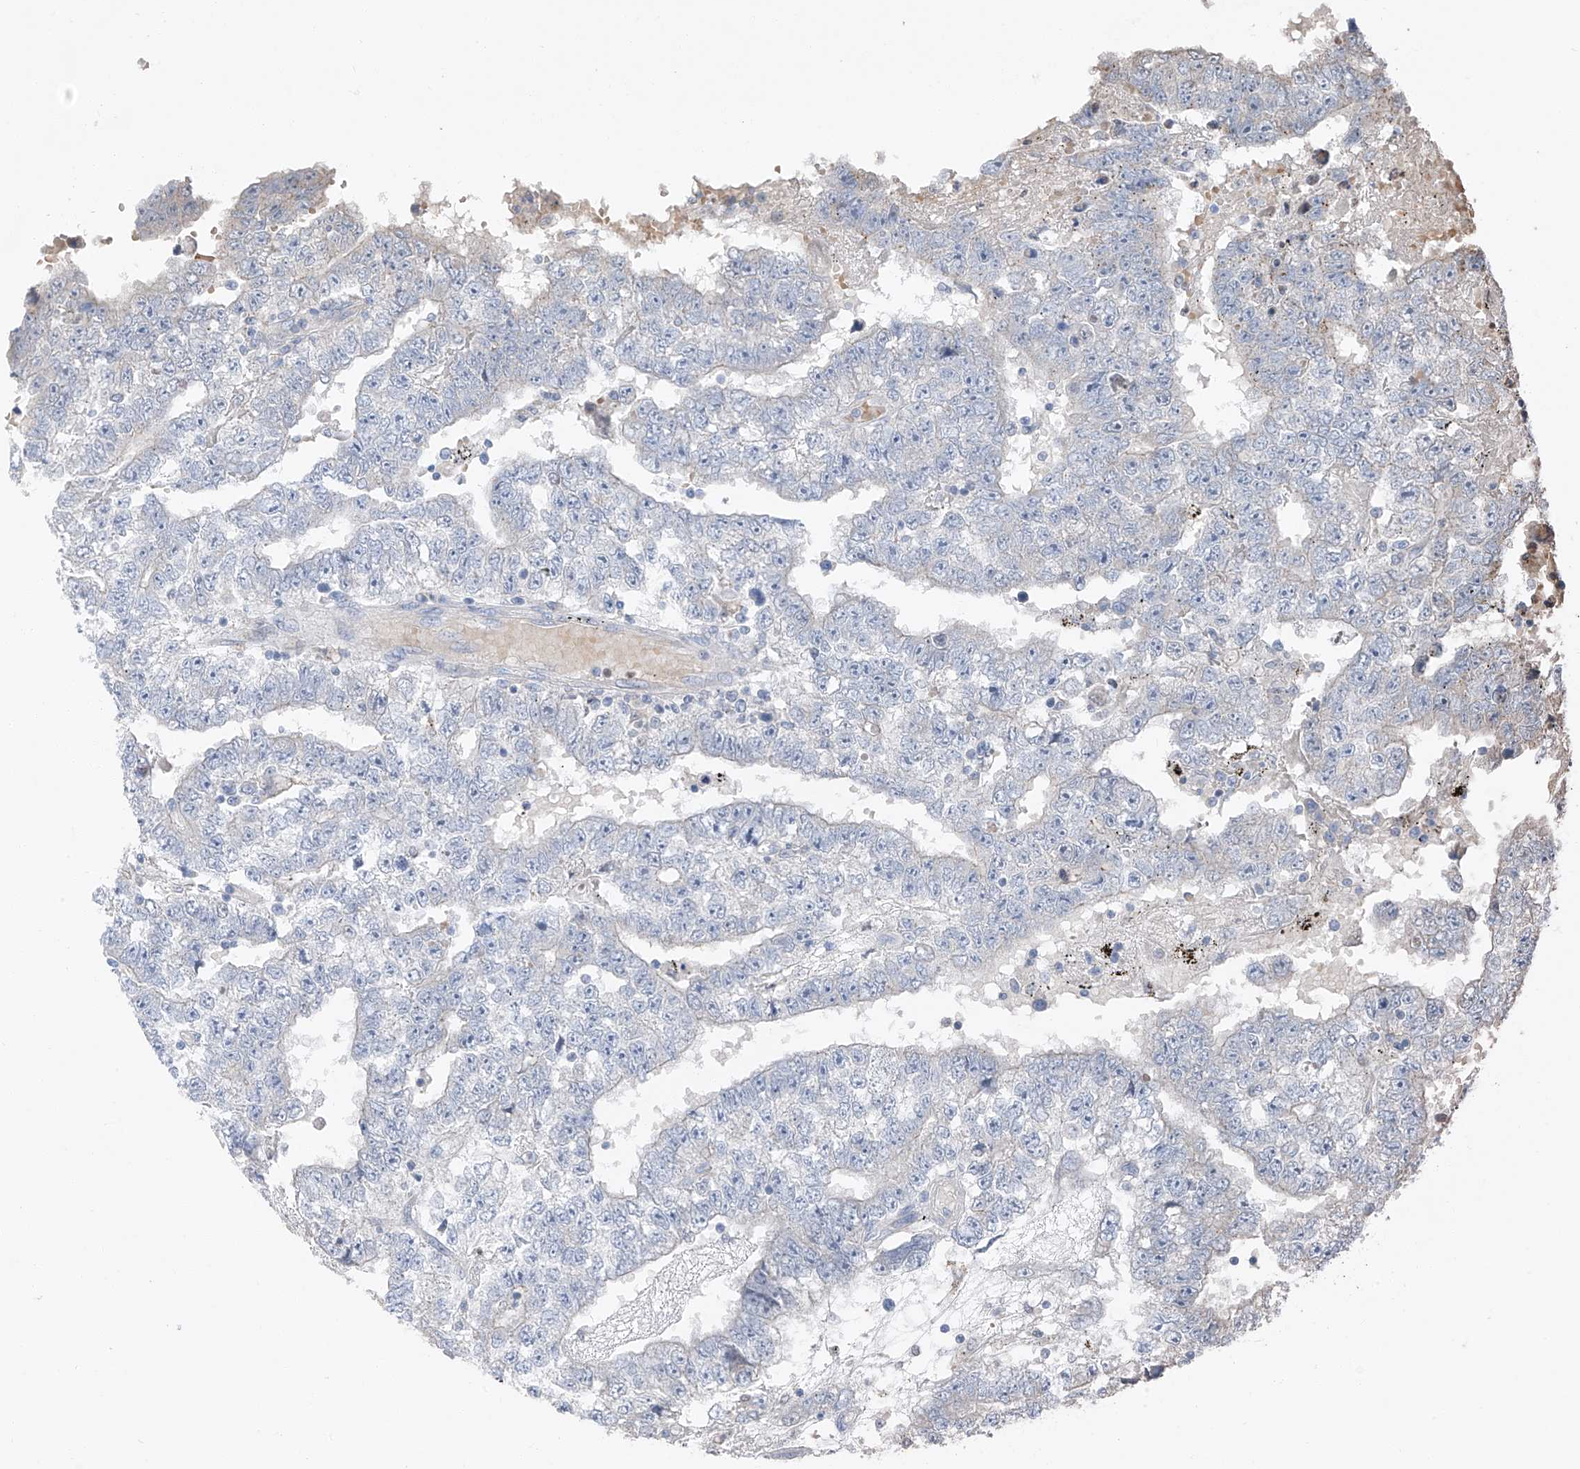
{"staining": {"intensity": "negative", "quantity": "none", "location": "none"}, "tissue": "testis cancer", "cell_type": "Tumor cells", "image_type": "cancer", "snomed": [{"axis": "morphology", "description": "Carcinoma, Embryonal, NOS"}, {"axis": "topography", "description": "Testis"}], "caption": "Immunohistochemistry (IHC) image of human testis cancer stained for a protein (brown), which displays no staining in tumor cells.", "gene": "CHMP2B", "patient": {"sex": "male", "age": 25}}